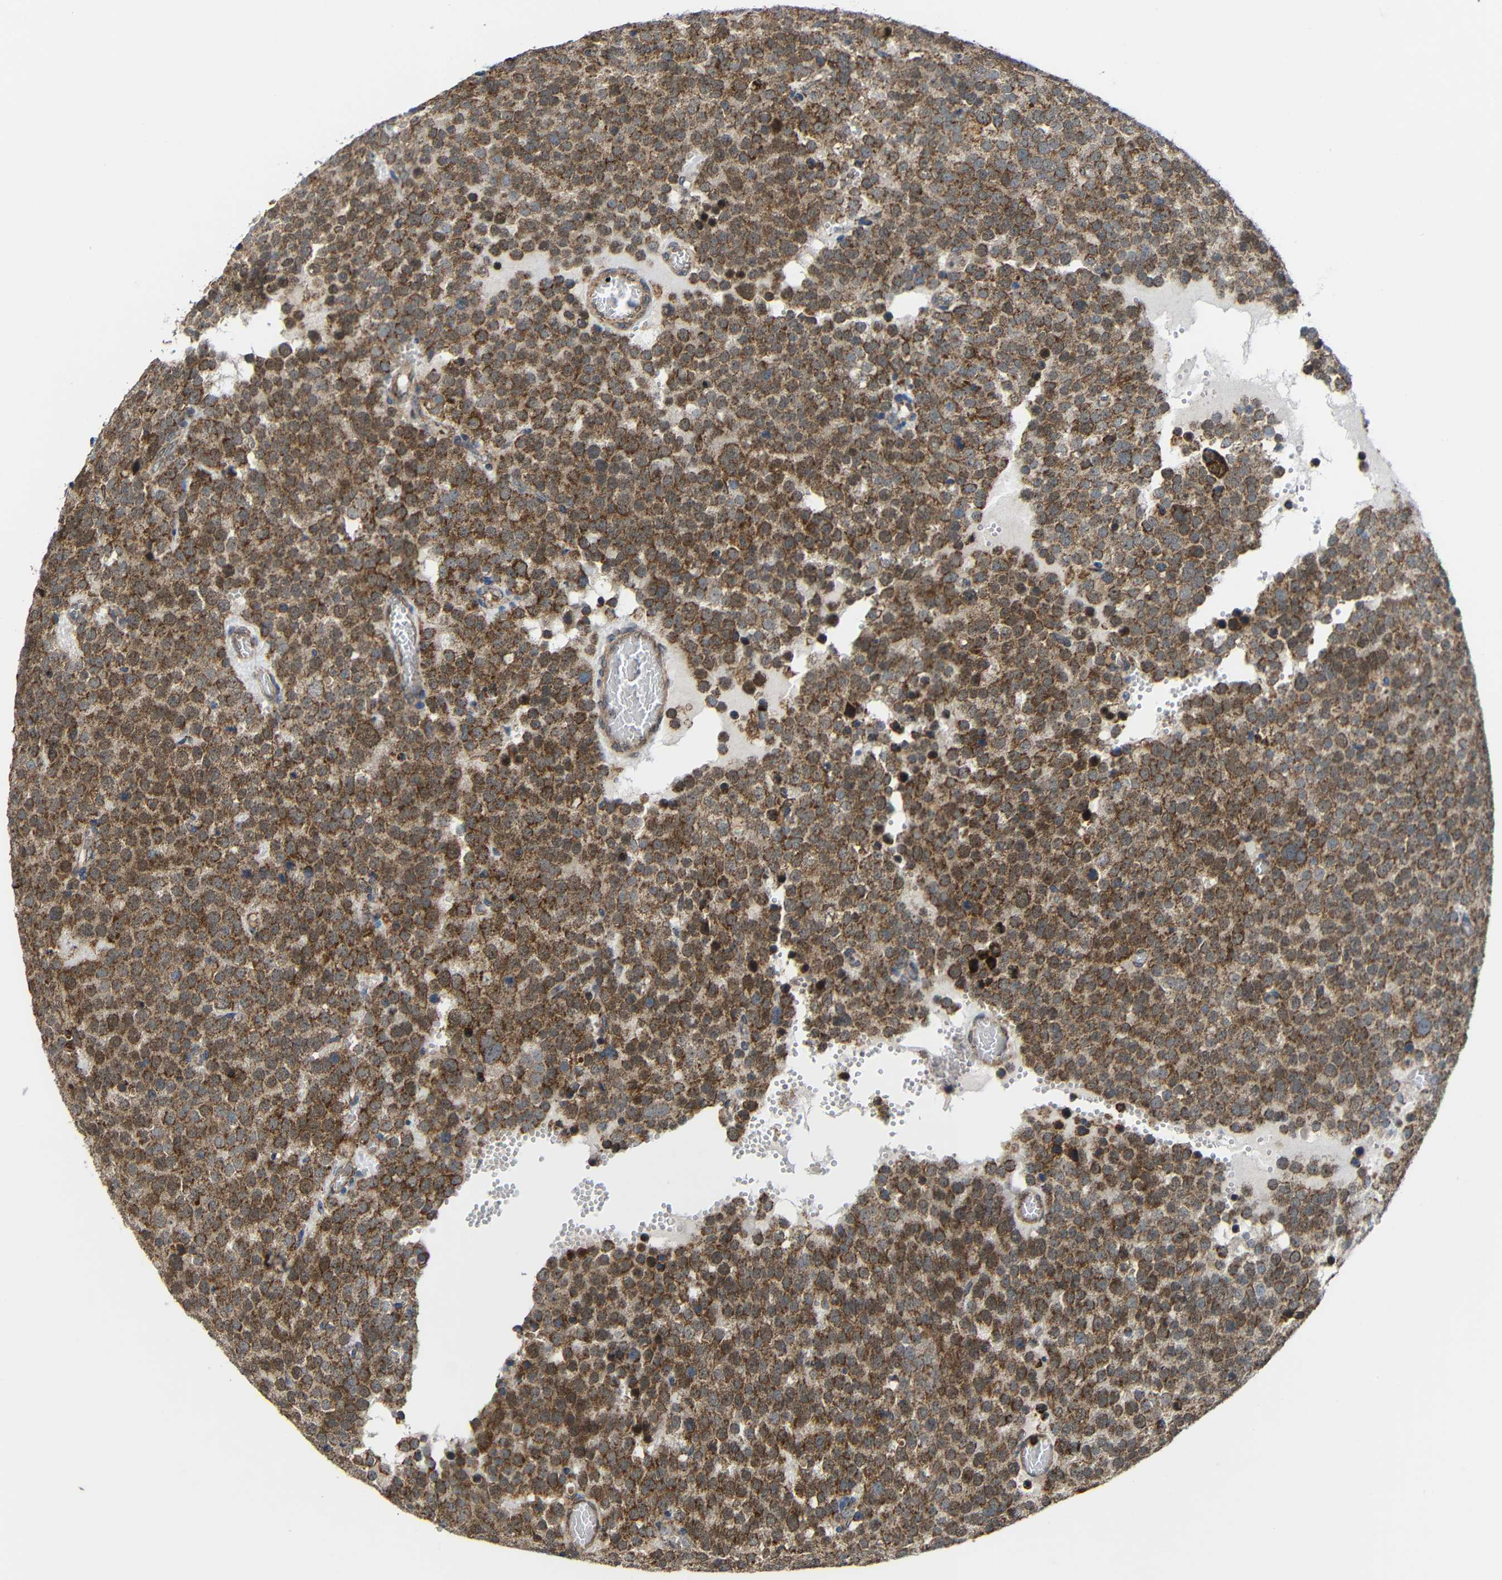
{"staining": {"intensity": "moderate", "quantity": ">75%", "location": "cytoplasmic/membranous"}, "tissue": "testis cancer", "cell_type": "Tumor cells", "image_type": "cancer", "snomed": [{"axis": "morphology", "description": "Normal tissue, NOS"}, {"axis": "morphology", "description": "Seminoma, NOS"}, {"axis": "topography", "description": "Testis"}], "caption": "Immunohistochemical staining of testis cancer displays moderate cytoplasmic/membranous protein positivity in approximately >75% of tumor cells.", "gene": "C1GALT1", "patient": {"sex": "male", "age": 71}}